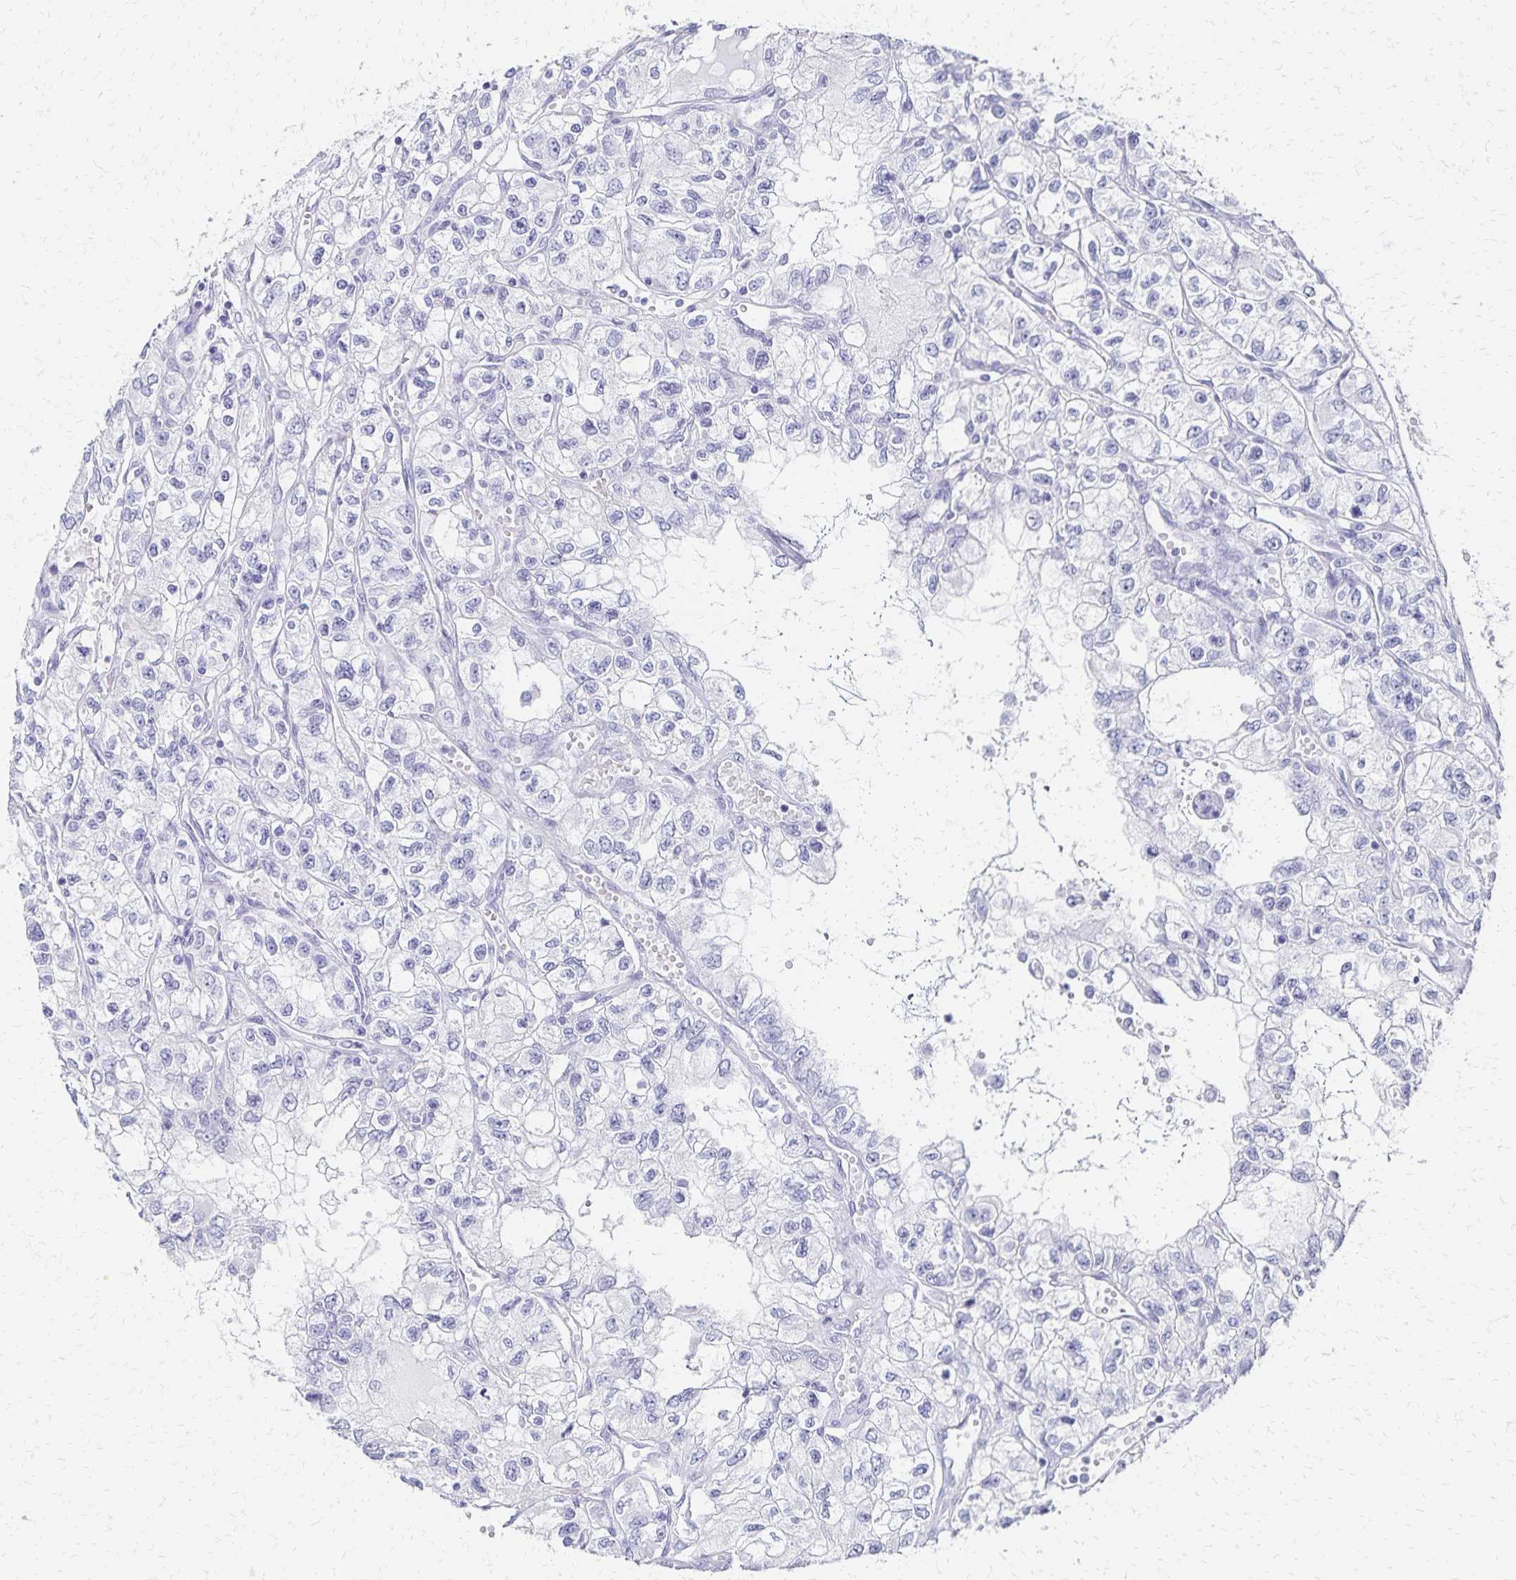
{"staining": {"intensity": "negative", "quantity": "none", "location": "none"}, "tissue": "renal cancer", "cell_type": "Tumor cells", "image_type": "cancer", "snomed": [{"axis": "morphology", "description": "Adenocarcinoma, NOS"}, {"axis": "topography", "description": "Kidney"}], "caption": "Tumor cells show no significant expression in renal cancer (adenocarcinoma). (DAB IHC, high magnification).", "gene": "GIP", "patient": {"sex": "female", "age": 59}}